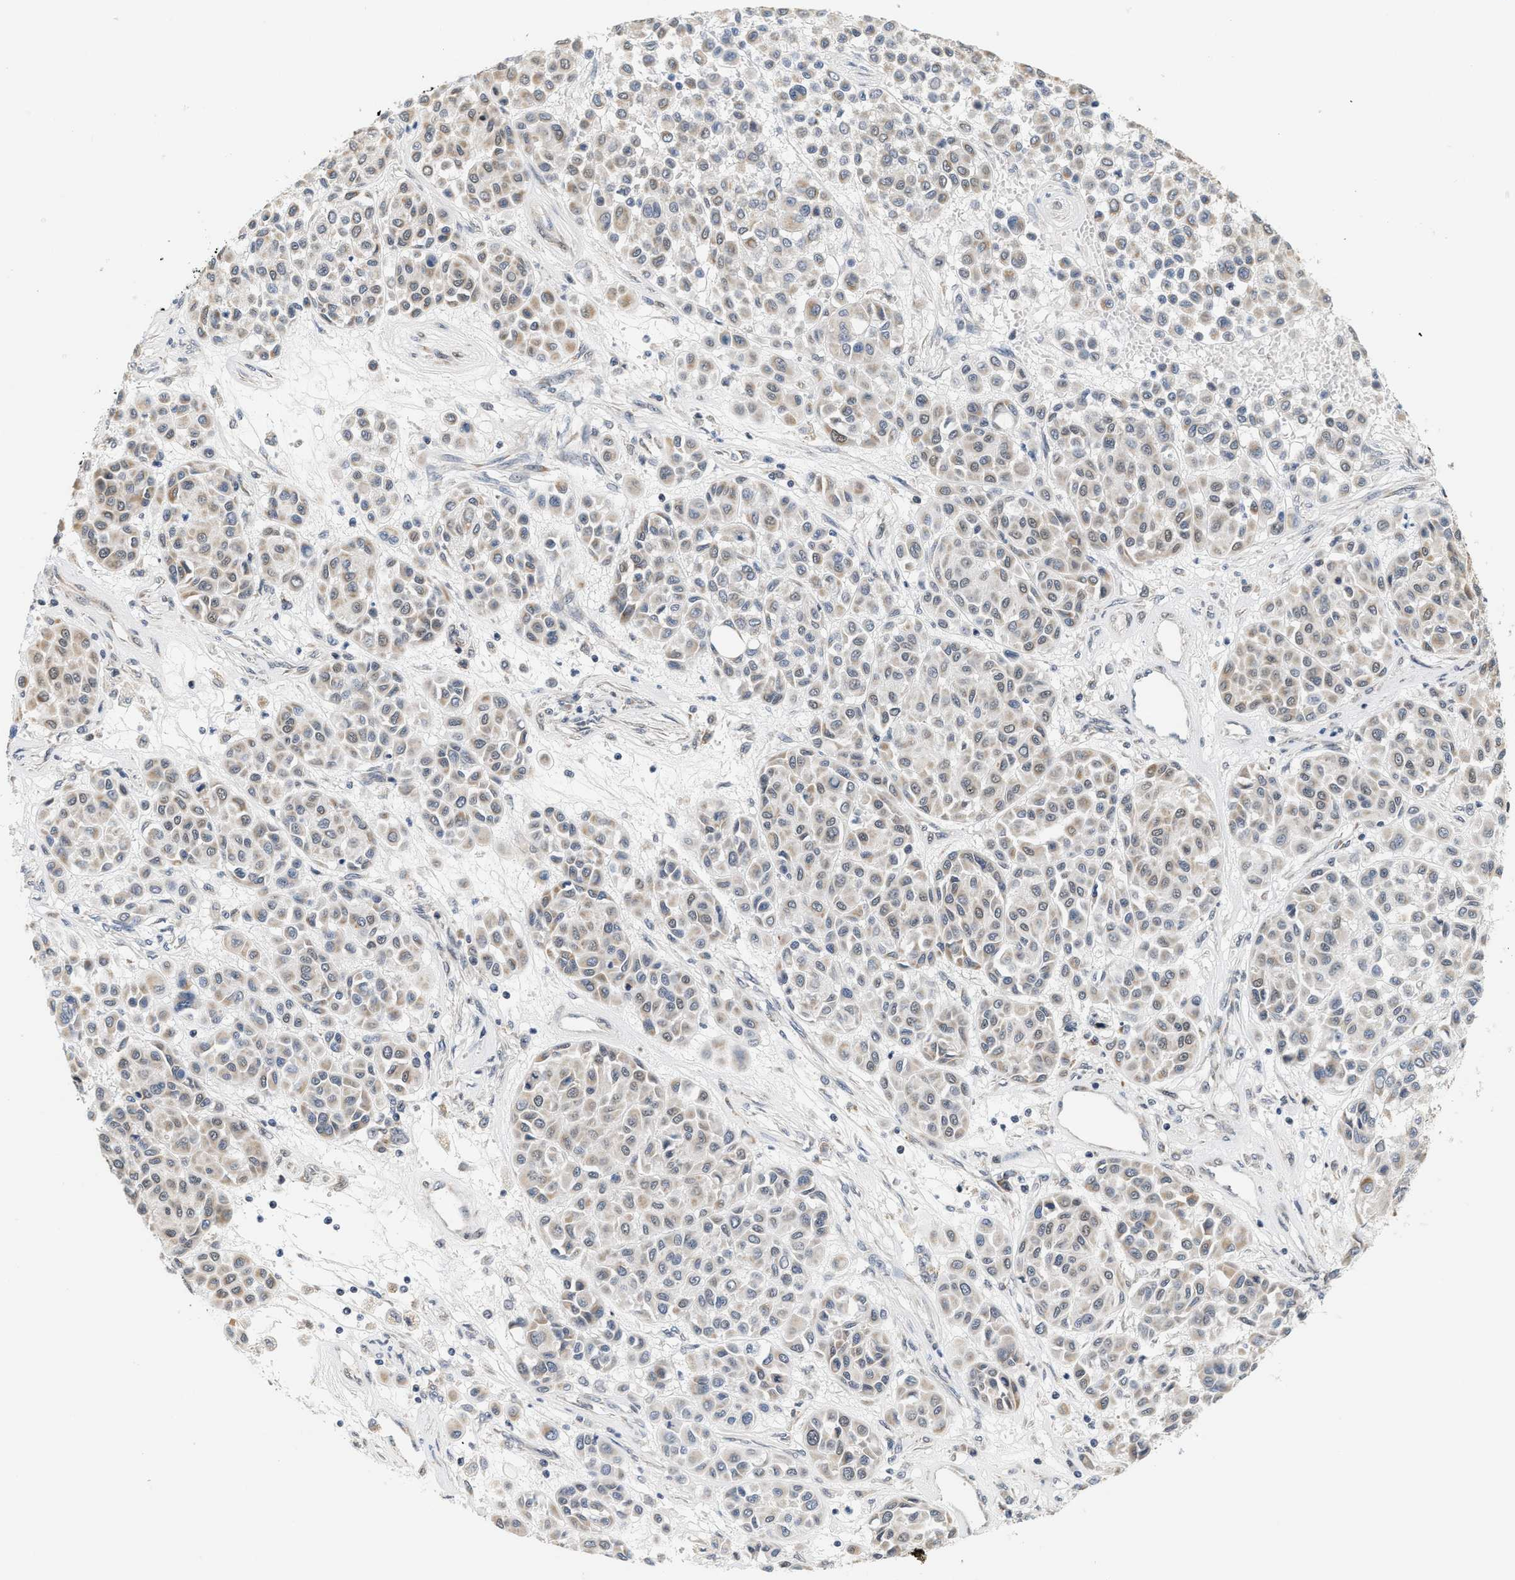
{"staining": {"intensity": "weak", "quantity": "<25%", "location": "cytoplasmic/membranous"}, "tissue": "melanoma", "cell_type": "Tumor cells", "image_type": "cancer", "snomed": [{"axis": "morphology", "description": "Malignant melanoma, Metastatic site"}, {"axis": "topography", "description": "Soft tissue"}], "caption": "This is an IHC image of melanoma. There is no positivity in tumor cells.", "gene": "GIGYF1", "patient": {"sex": "male", "age": 41}}